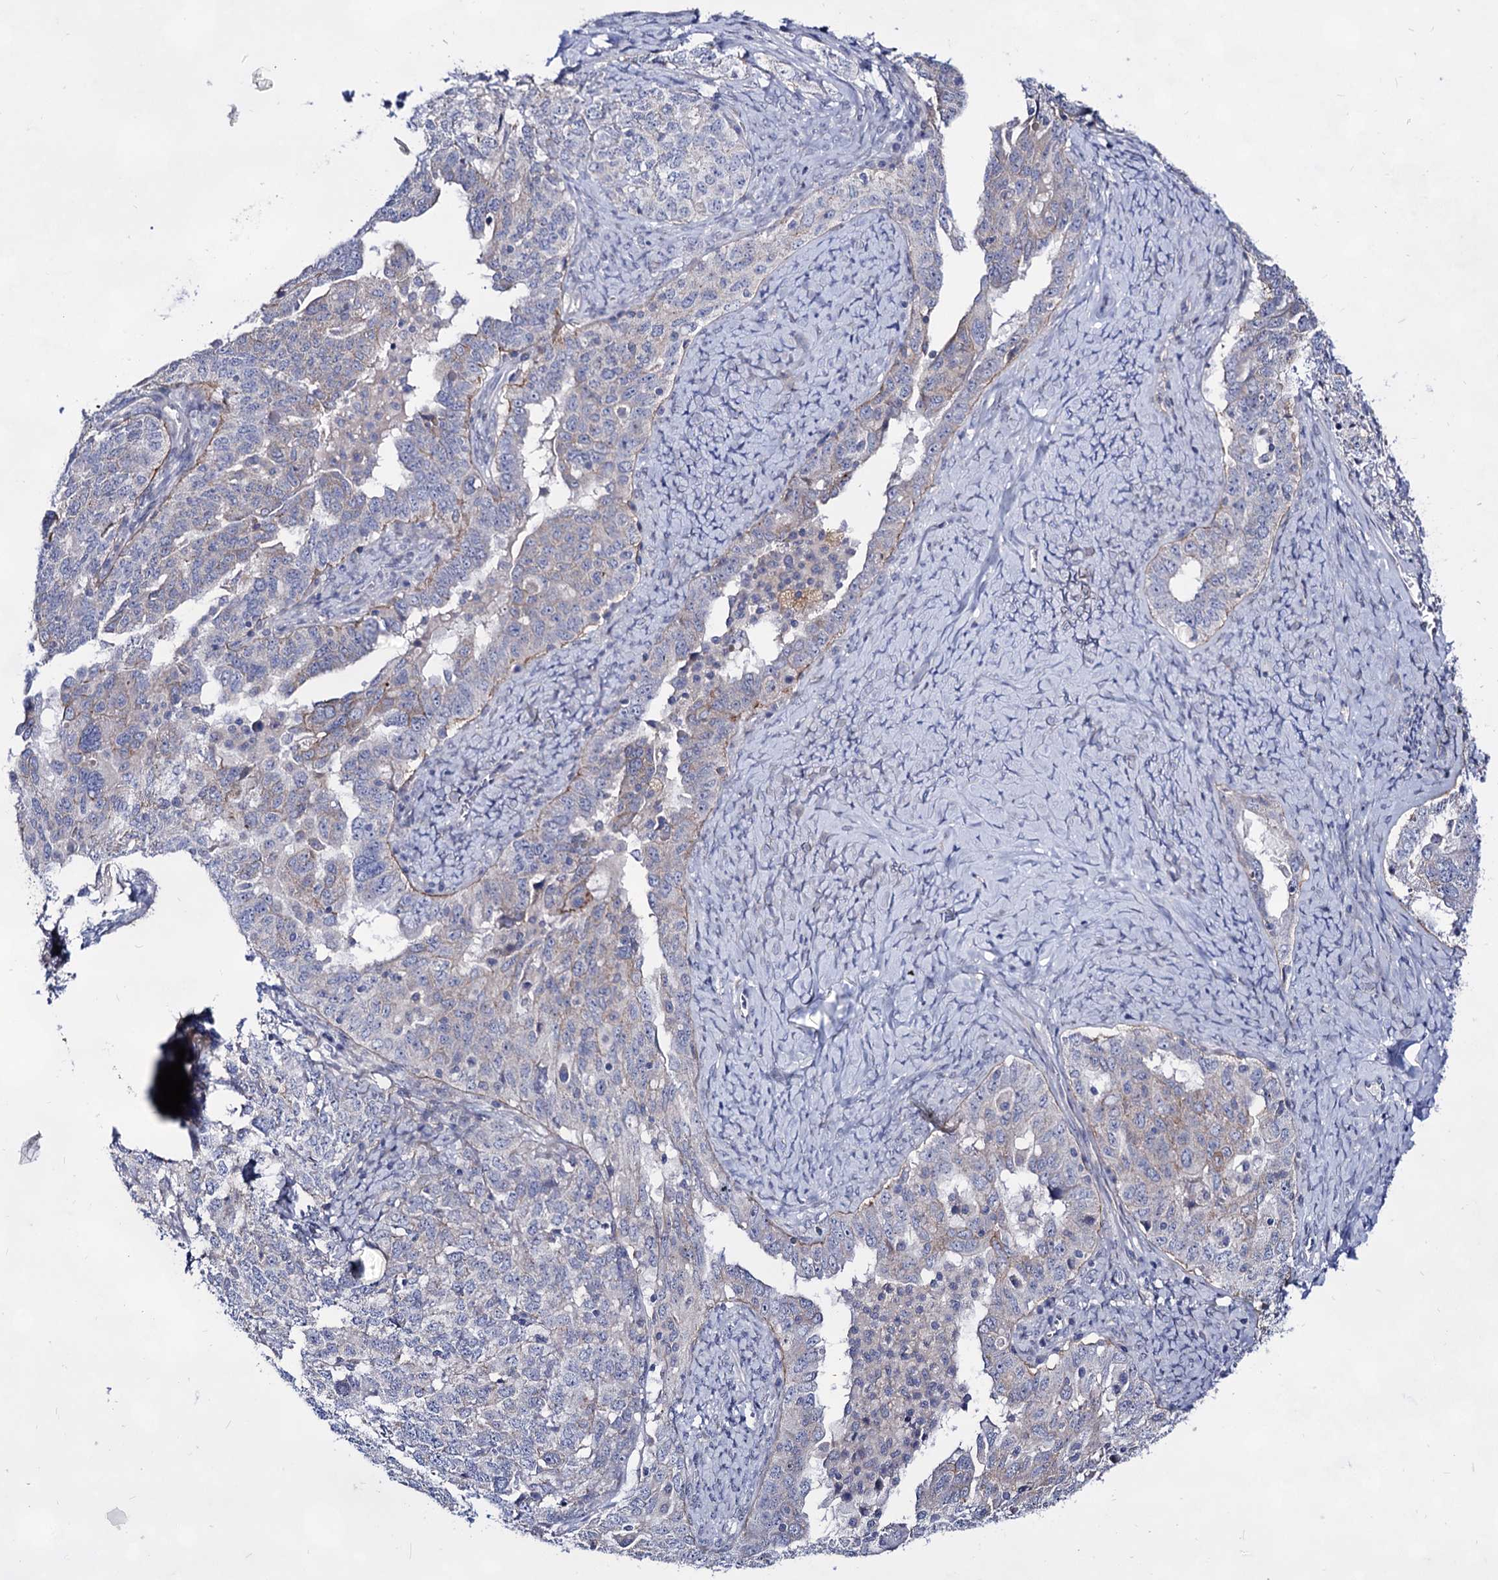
{"staining": {"intensity": "negative", "quantity": "none", "location": "none"}, "tissue": "ovarian cancer", "cell_type": "Tumor cells", "image_type": "cancer", "snomed": [{"axis": "morphology", "description": "Carcinoma, endometroid"}, {"axis": "topography", "description": "Ovary"}], "caption": "The immunohistochemistry (IHC) image has no significant positivity in tumor cells of endometroid carcinoma (ovarian) tissue. (Immunohistochemistry (ihc), brightfield microscopy, high magnification).", "gene": "PLIN1", "patient": {"sex": "female", "age": 62}}